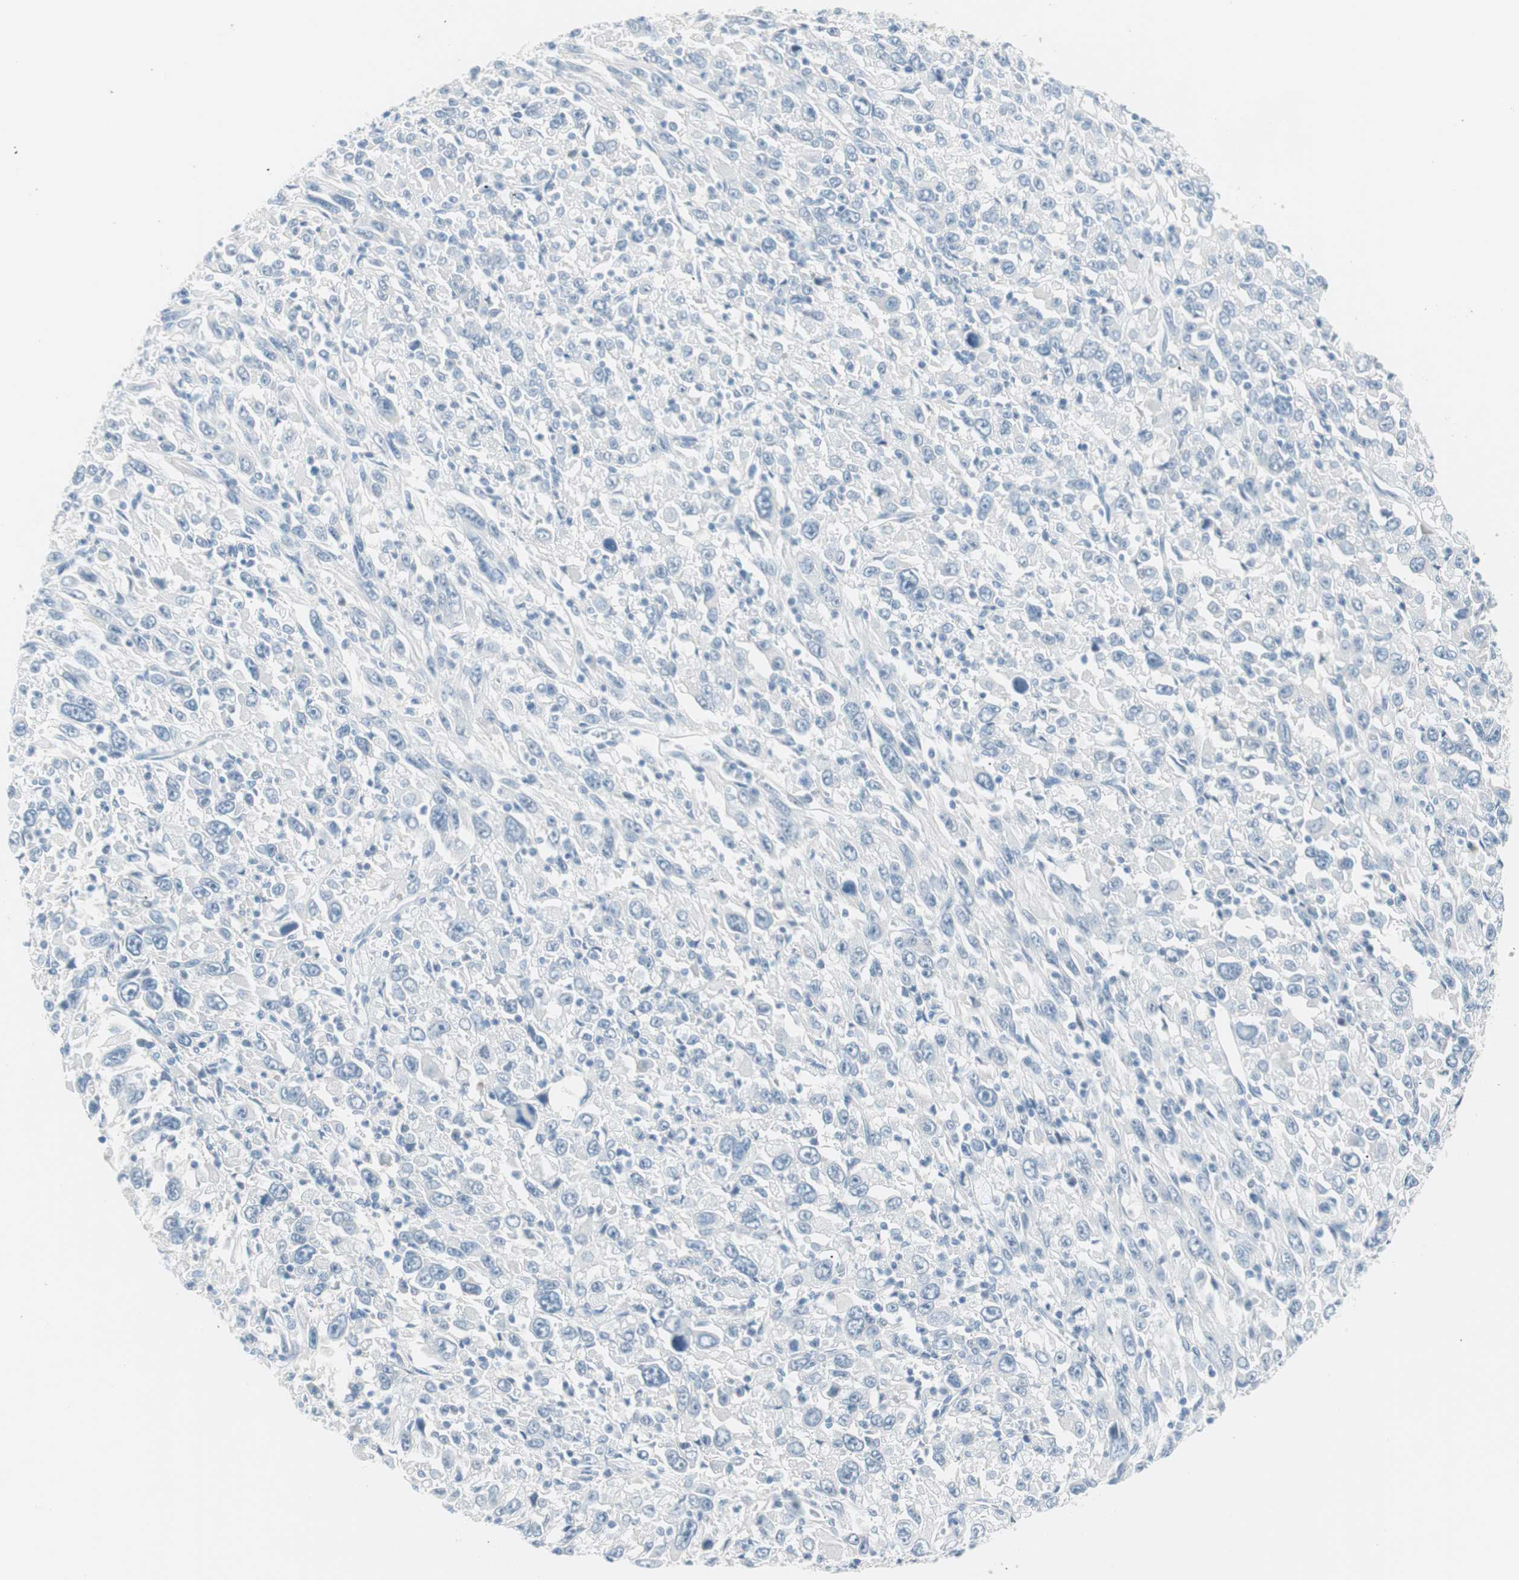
{"staining": {"intensity": "negative", "quantity": "none", "location": "none"}, "tissue": "melanoma", "cell_type": "Tumor cells", "image_type": "cancer", "snomed": [{"axis": "morphology", "description": "Malignant melanoma, Metastatic site"}, {"axis": "topography", "description": "Skin"}], "caption": "Immunohistochemistry (IHC) of human malignant melanoma (metastatic site) displays no staining in tumor cells.", "gene": "VIL1", "patient": {"sex": "female", "age": 56}}